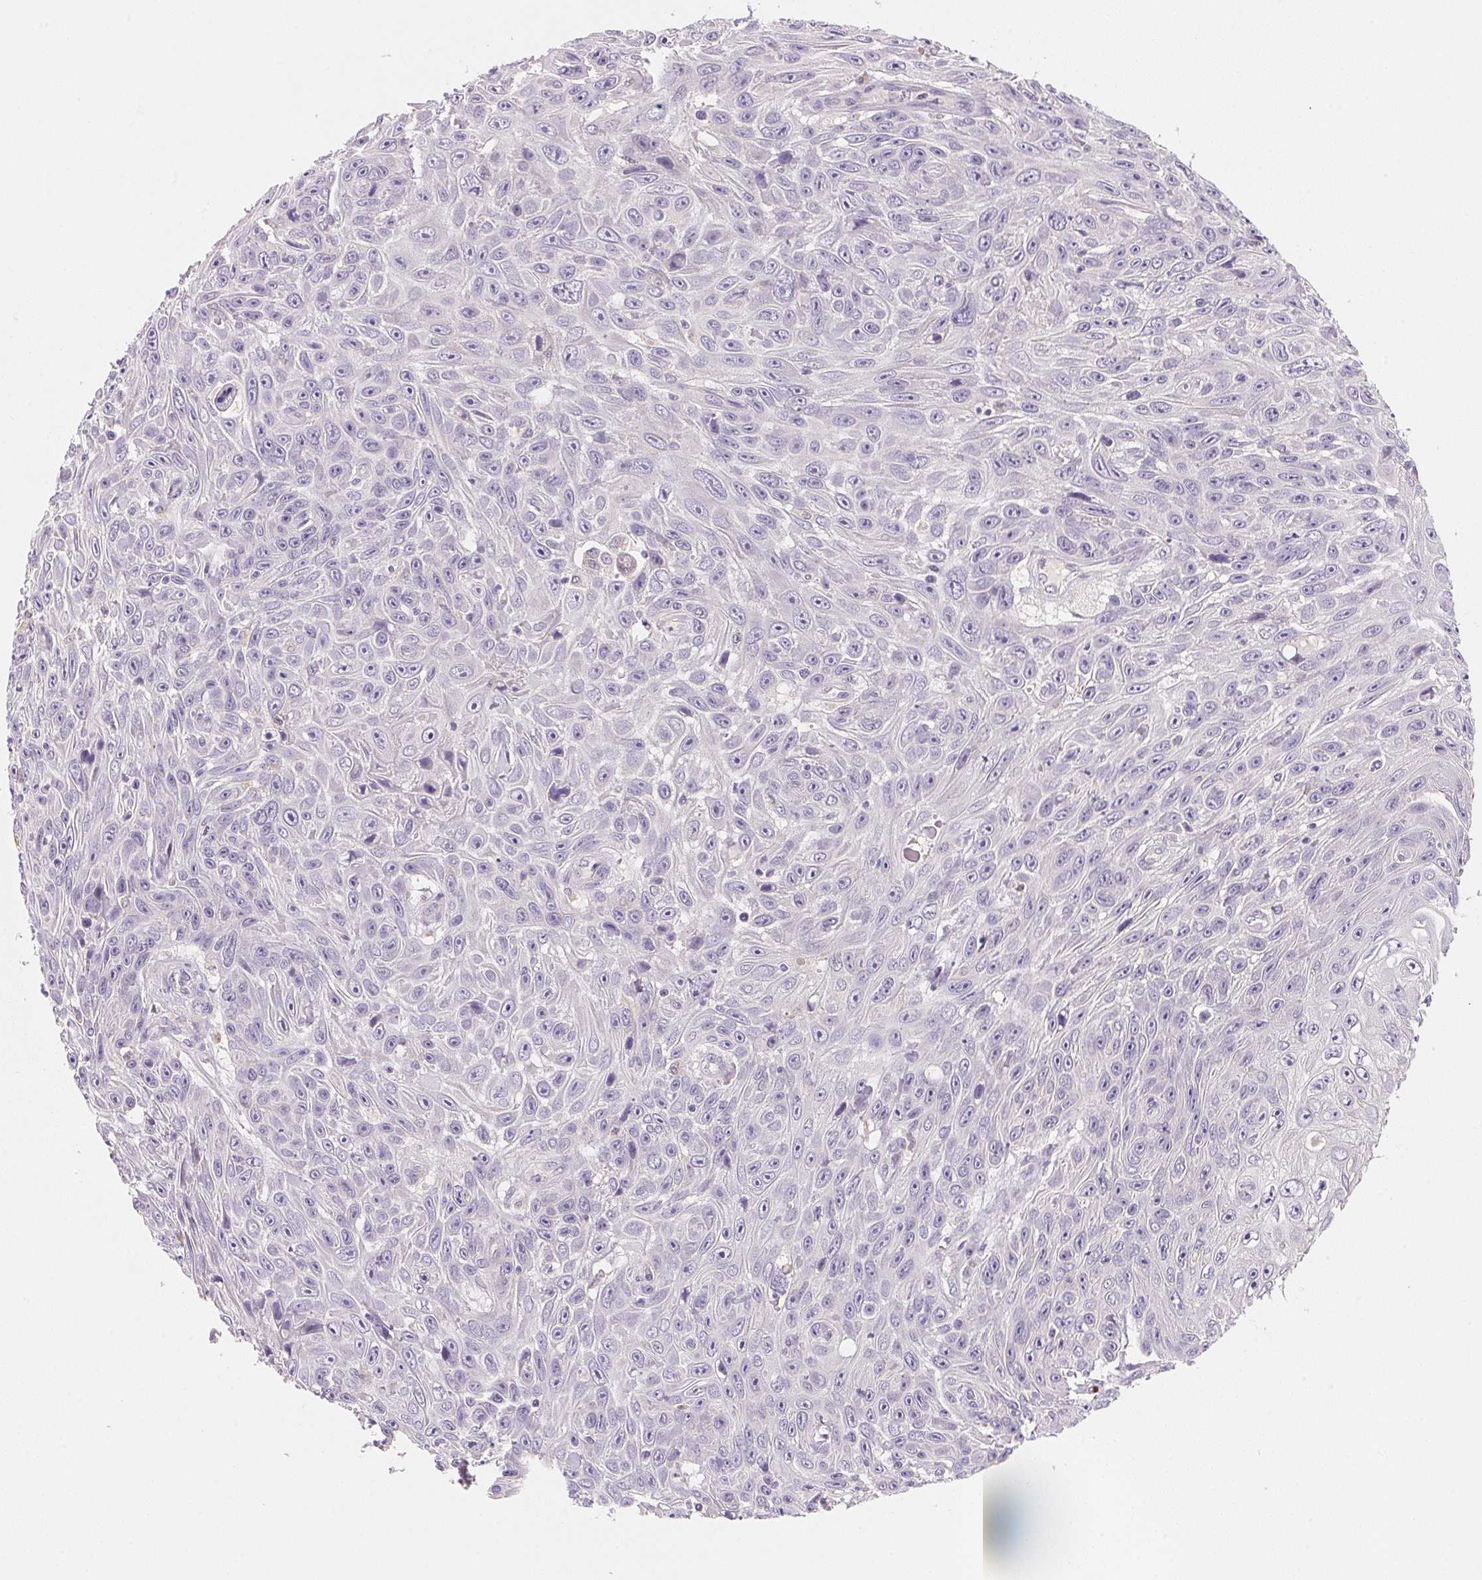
{"staining": {"intensity": "negative", "quantity": "none", "location": "none"}, "tissue": "skin cancer", "cell_type": "Tumor cells", "image_type": "cancer", "snomed": [{"axis": "morphology", "description": "Squamous cell carcinoma, NOS"}, {"axis": "topography", "description": "Skin"}], "caption": "DAB (3,3'-diaminobenzidine) immunohistochemical staining of human skin cancer reveals no significant positivity in tumor cells. (DAB (3,3'-diaminobenzidine) immunohistochemistry visualized using brightfield microscopy, high magnification).", "gene": "MCOLN3", "patient": {"sex": "male", "age": 82}}